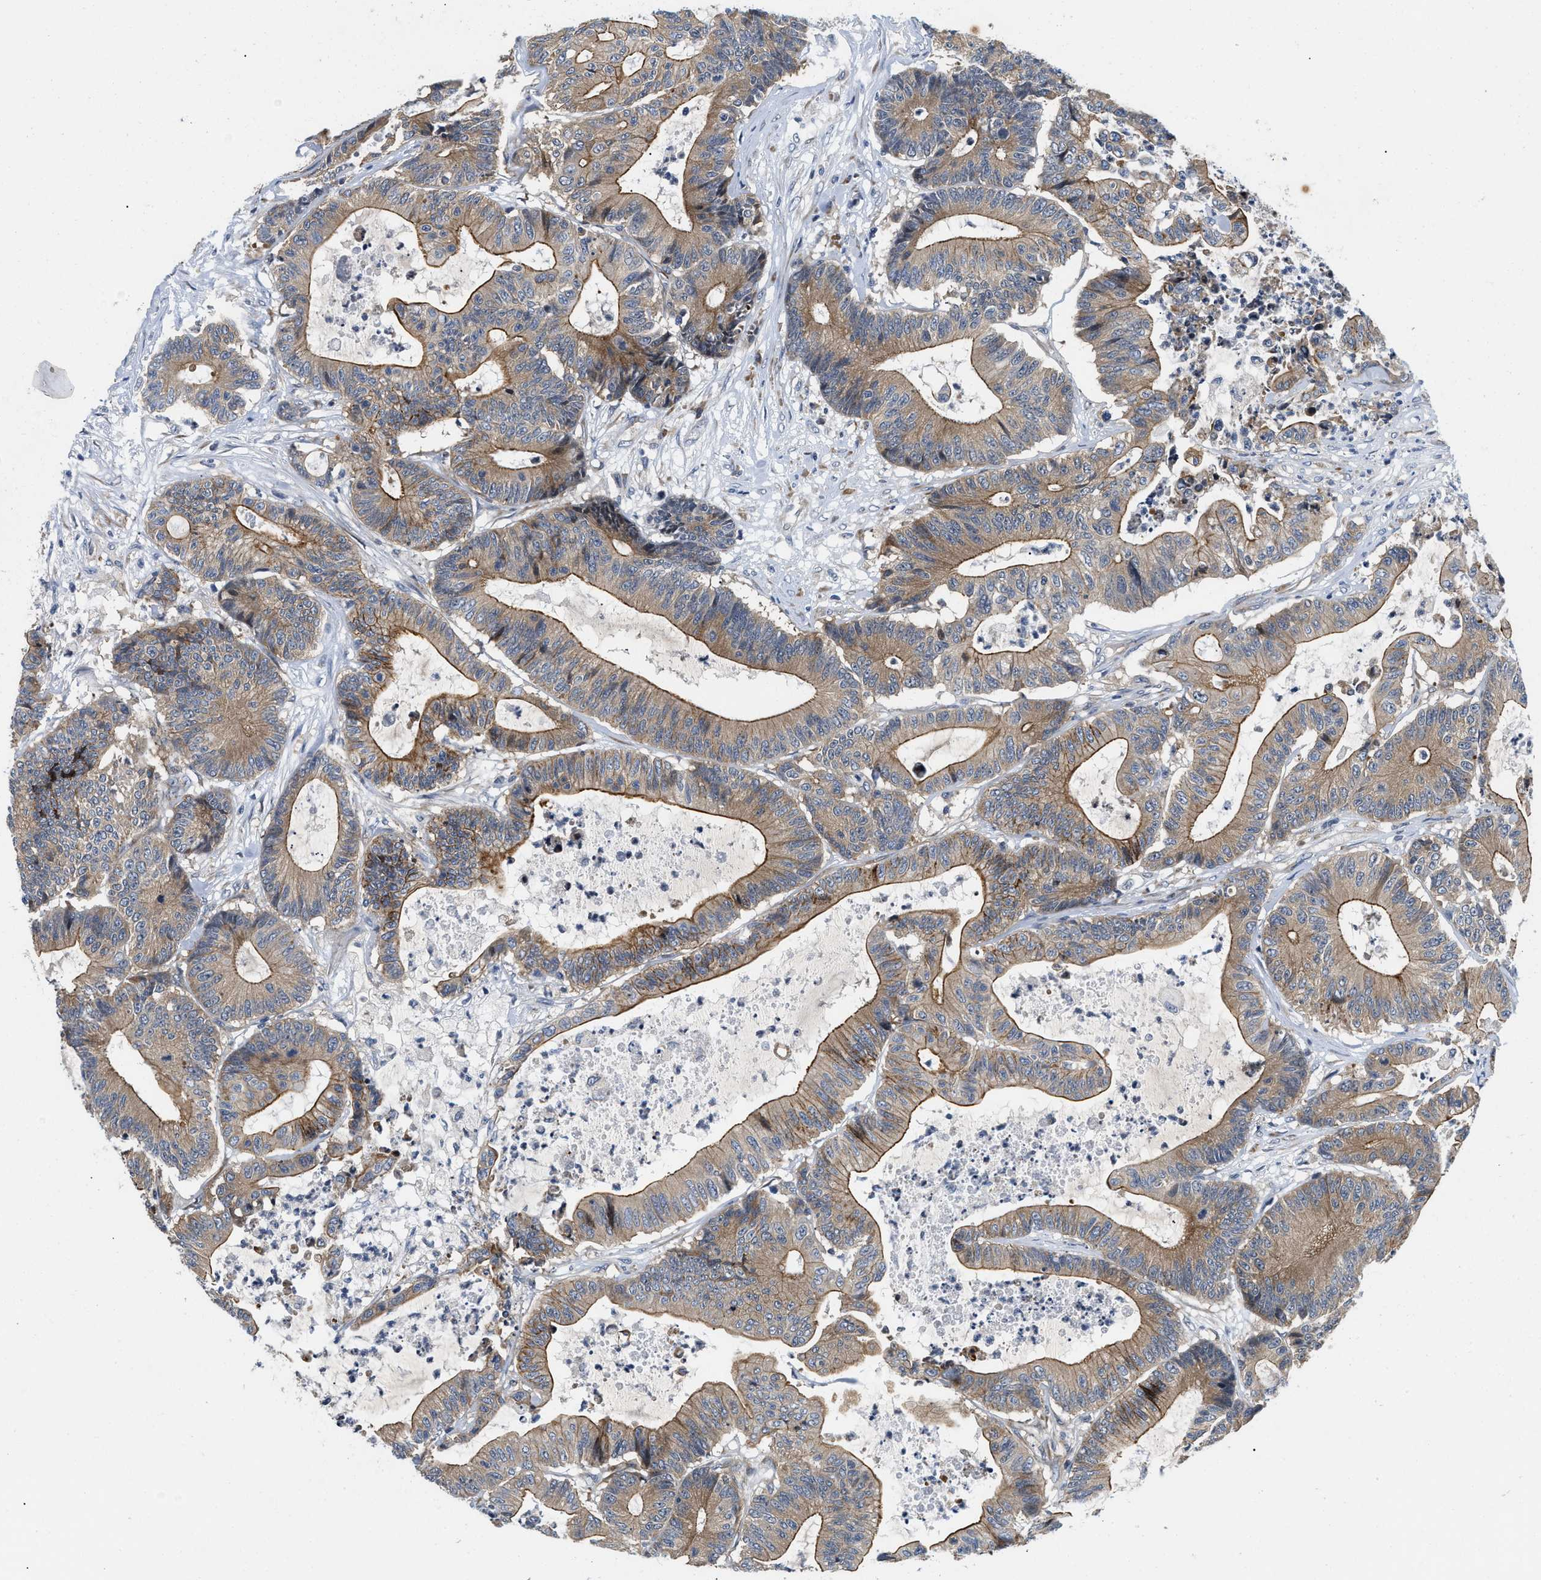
{"staining": {"intensity": "moderate", "quantity": ">75%", "location": "cytoplasmic/membranous"}, "tissue": "colorectal cancer", "cell_type": "Tumor cells", "image_type": "cancer", "snomed": [{"axis": "morphology", "description": "Adenocarcinoma, NOS"}, {"axis": "topography", "description": "Colon"}], "caption": "The micrograph reveals a brown stain indicating the presence of a protein in the cytoplasmic/membranous of tumor cells in adenocarcinoma (colorectal).", "gene": "IKBKE", "patient": {"sex": "female", "age": 84}}